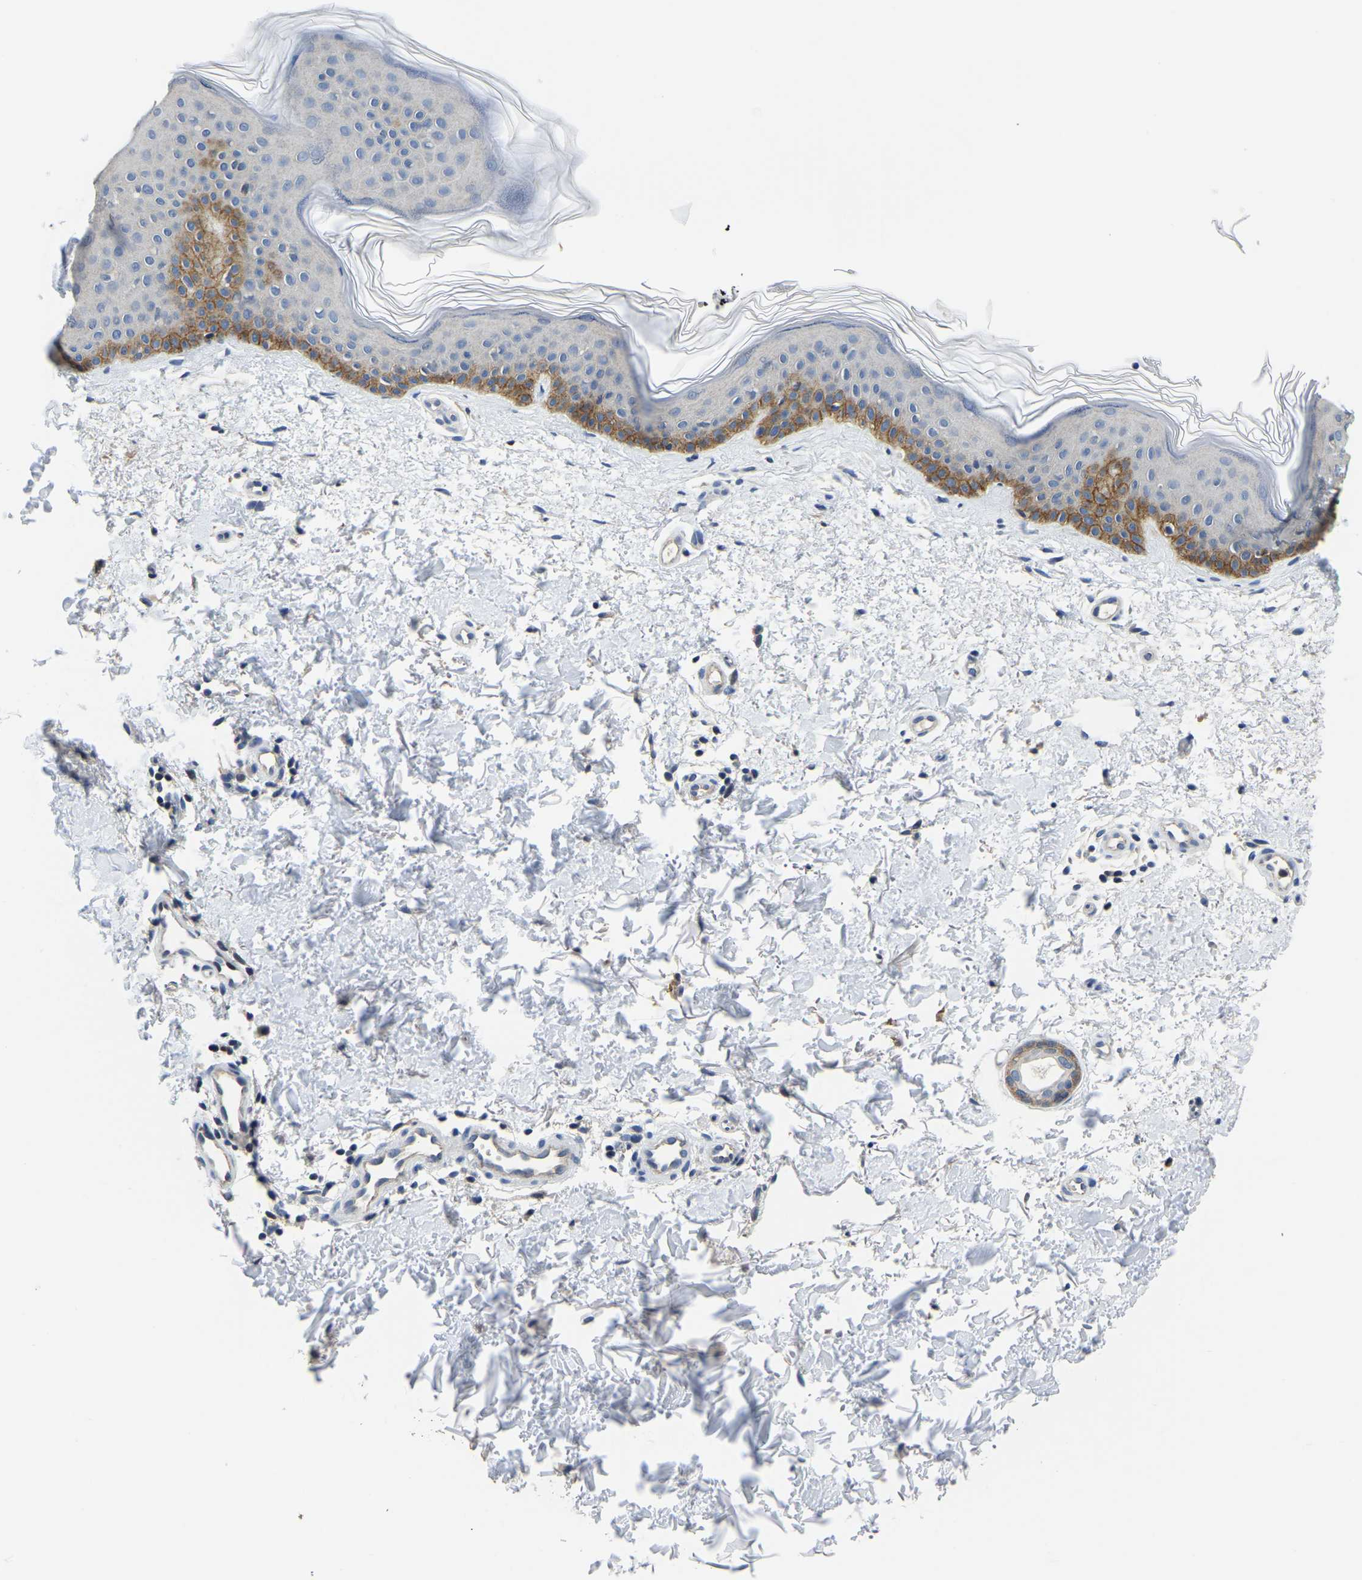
{"staining": {"intensity": "weak", "quantity": "25%-75%", "location": "cytoplasmic/membranous"}, "tissue": "skin", "cell_type": "Fibroblasts", "image_type": "normal", "snomed": [{"axis": "morphology", "description": "Normal tissue, NOS"}, {"axis": "morphology", "description": "Malignant melanoma, NOS"}, {"axis": "topography", "description": "Skin"}], "caption": "High-power microscopy captured an immunohistochemistry (IHC) image of unremarkable skin, revealing weak cytoplasmic/membranous positivity in about 25%-75% of fibroblasts. Using DAB (3,3'-diaminobenzidine) (brown) and hematoxylin (blue) stains, captured at high magnification using brightfield microscopy.", "gene": "ITGA2", "patient": {"sex": "male", "age": 83}}